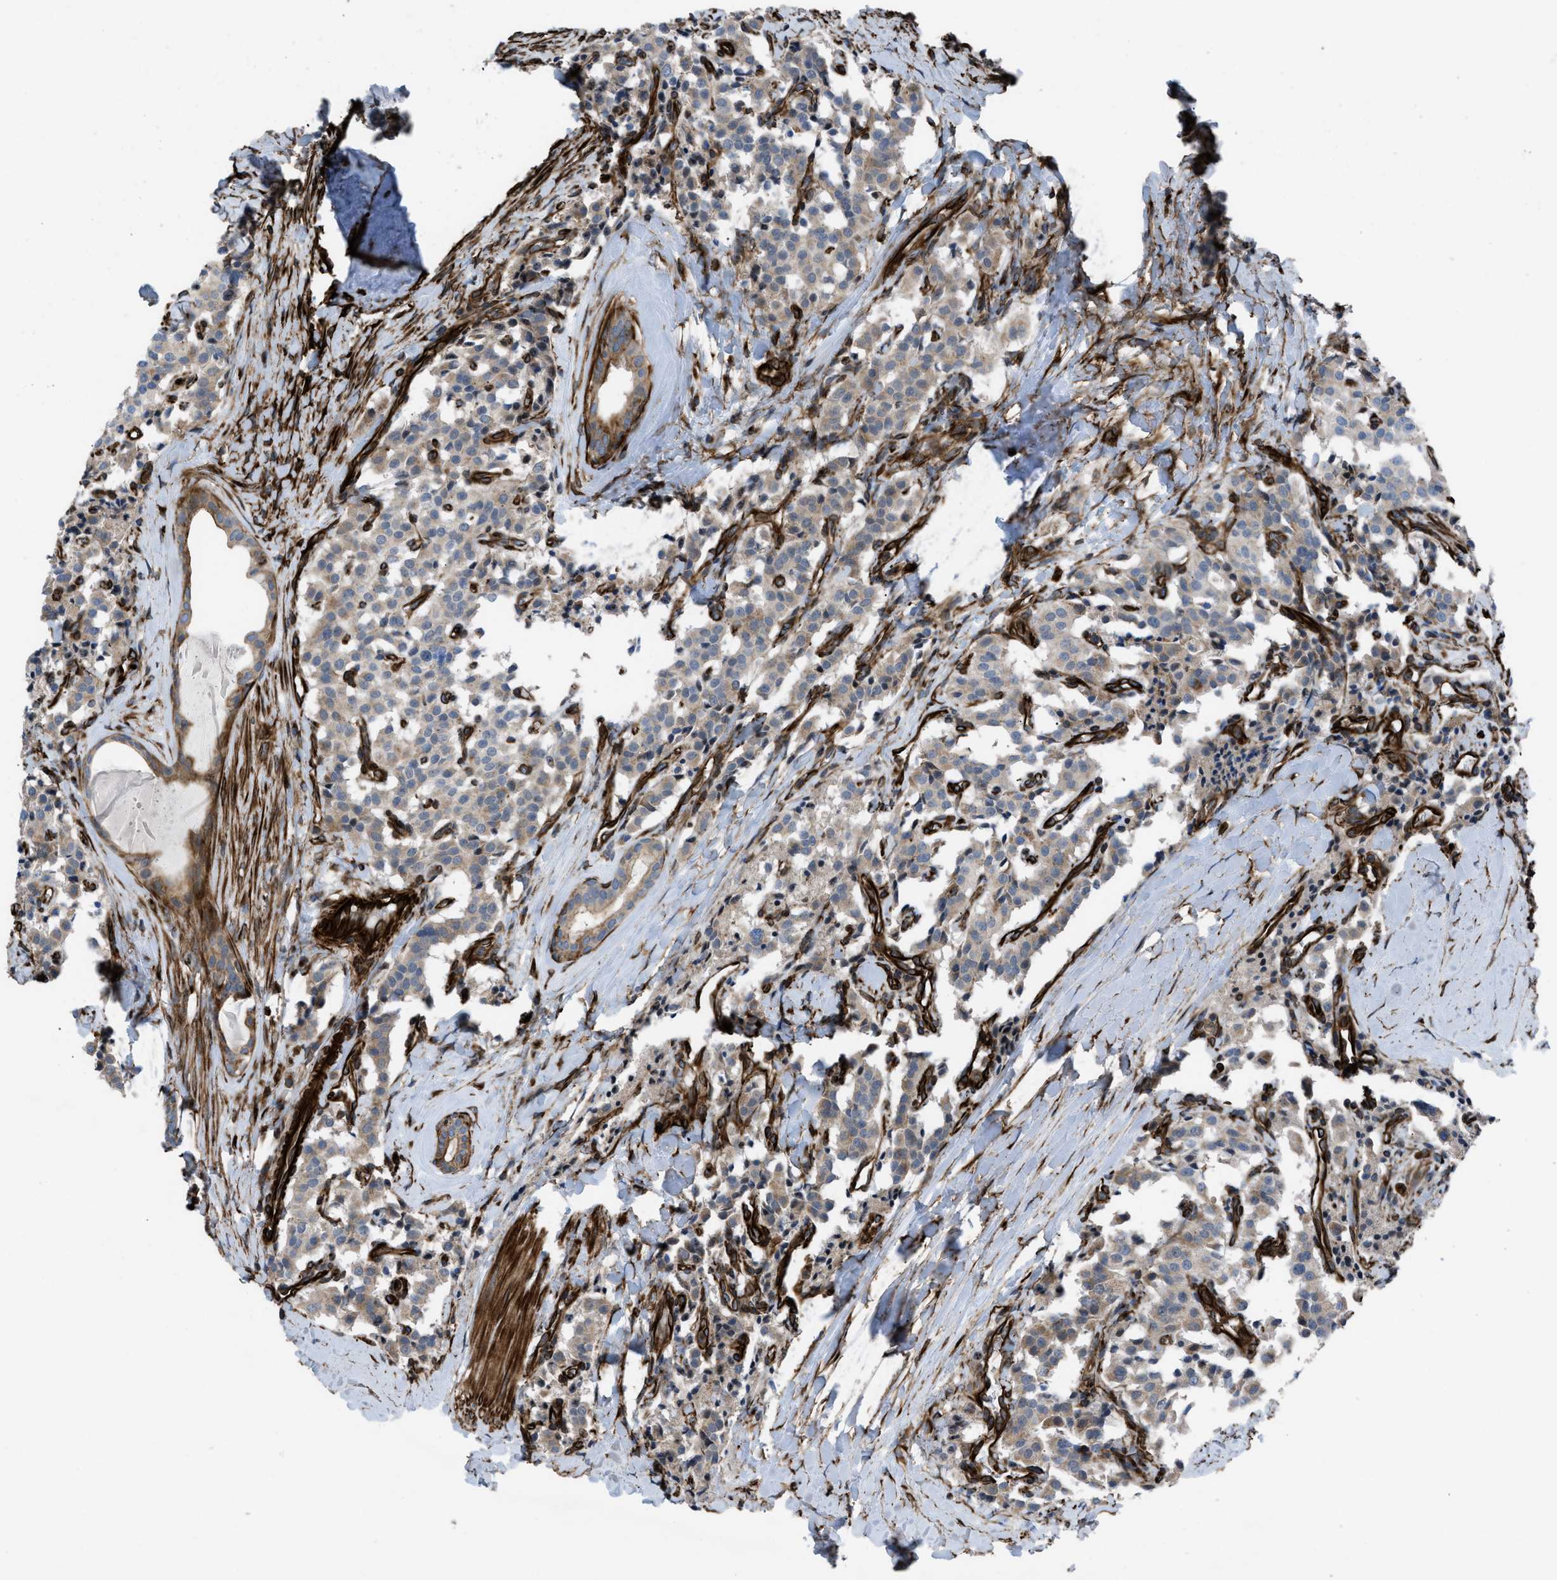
{"staining": {"intensity": "weak", "quantity": ">75%", "location": "cytoplasmic/membranous"}, "tissue": "carcinoid", "cell_type": "Tumor cells", "image_type": "cancer", "snomed": [{"axis": "morphology", "description": "Carcinoid, malignant, NOS"}, {"axis": "topography", "description": "Lung"}], "caption": "A high-resolution micrograph shows immunohistochemistry staining of carcinoid, which shows weak cytoplasmic/membranous staining in approximately >75% of tumor cells. The protein is stained brown, and the nuclei are stained in blue (DAB (3,3'-diaminobenzidine) IHC with brightfield microscopy, high magnification).", "gene": "PTPRE", "patient": {"sex": "male", "age": 30}}